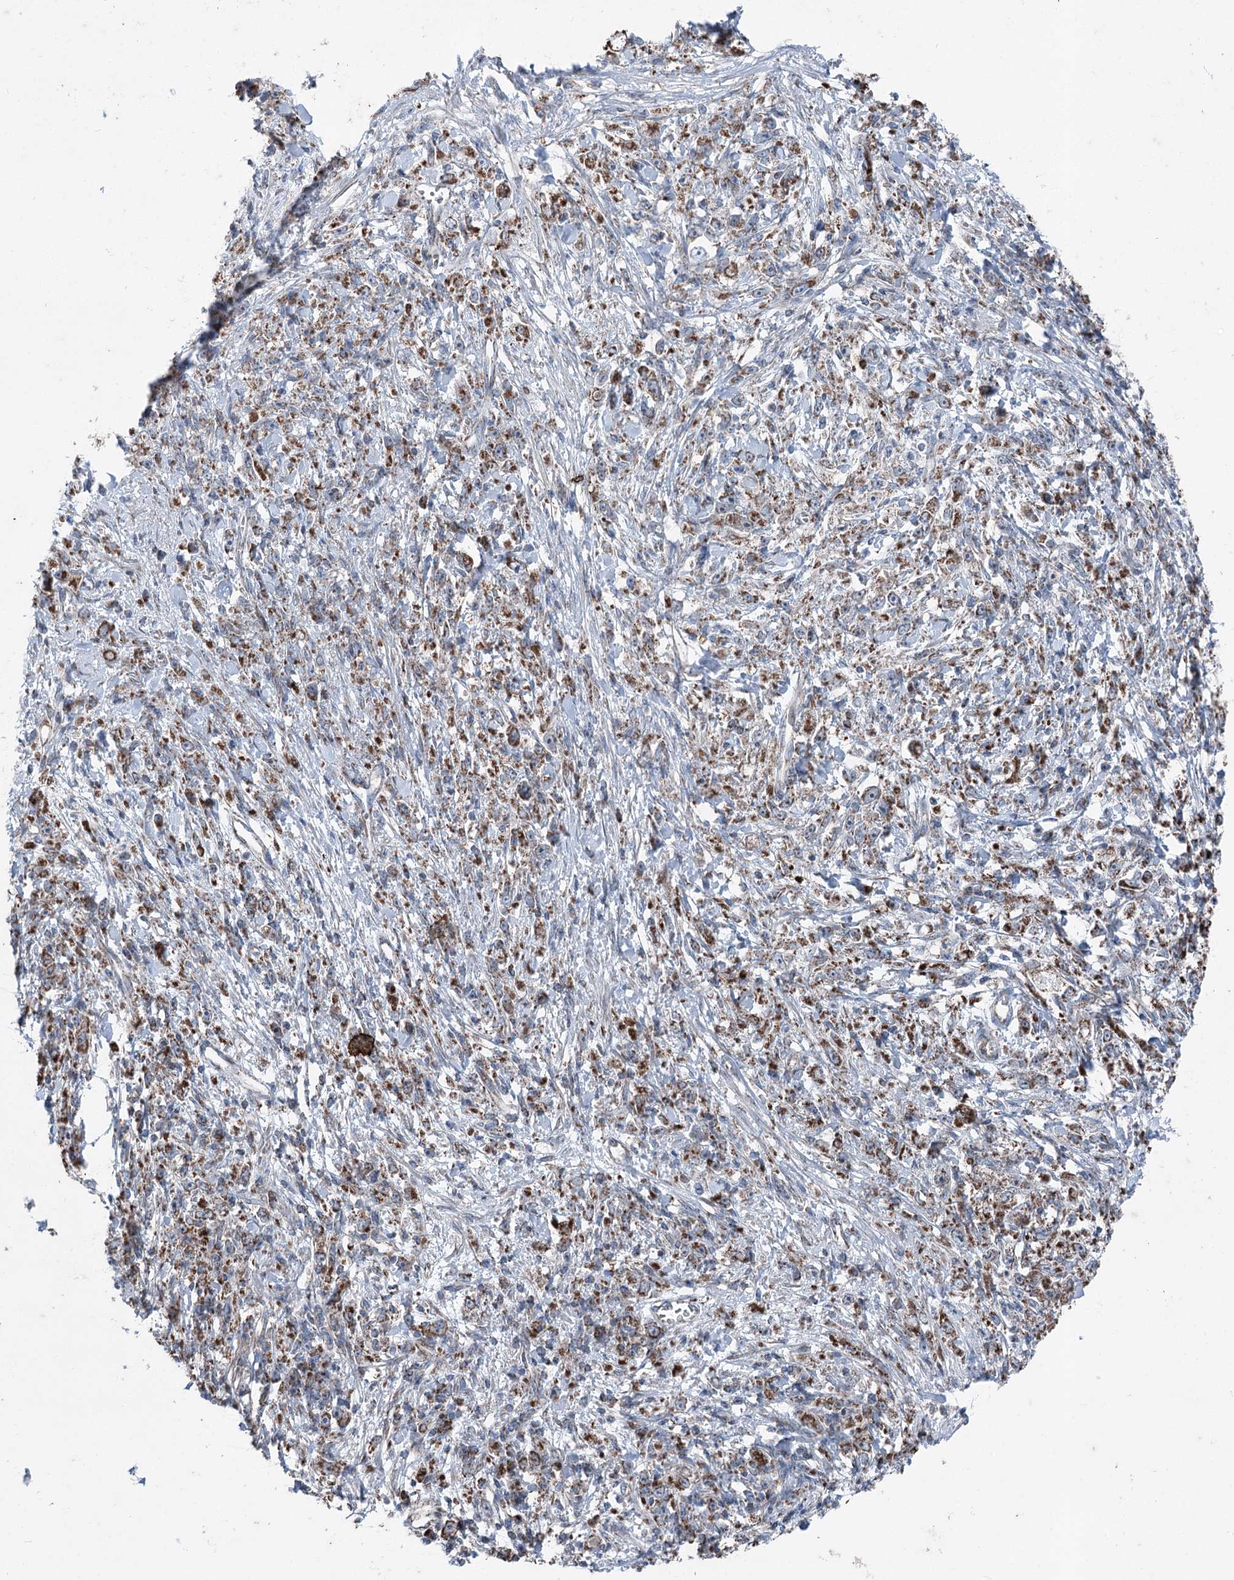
{"staining": {"intensity": "strong", "quantity": ">75%", "location": "cytoplasmic/membranous"}, "tissue": "stomach cancer", "cell_type": "Tumor cells", "image_type": "cancer", "snomed": [{"axis": "morphology", "description": "Adenocarcinoma, NOS"}, {"axis": "topography", "description": "Stomach"}], "caption": "A high amount of strong cytoplasmic/membranous staining is seen in about >75% of tumor cells in stomach cancer (adenocarcinoma) tissue.", "gene": "UCN3", "patient": {"sex": "female", "age": 59}}